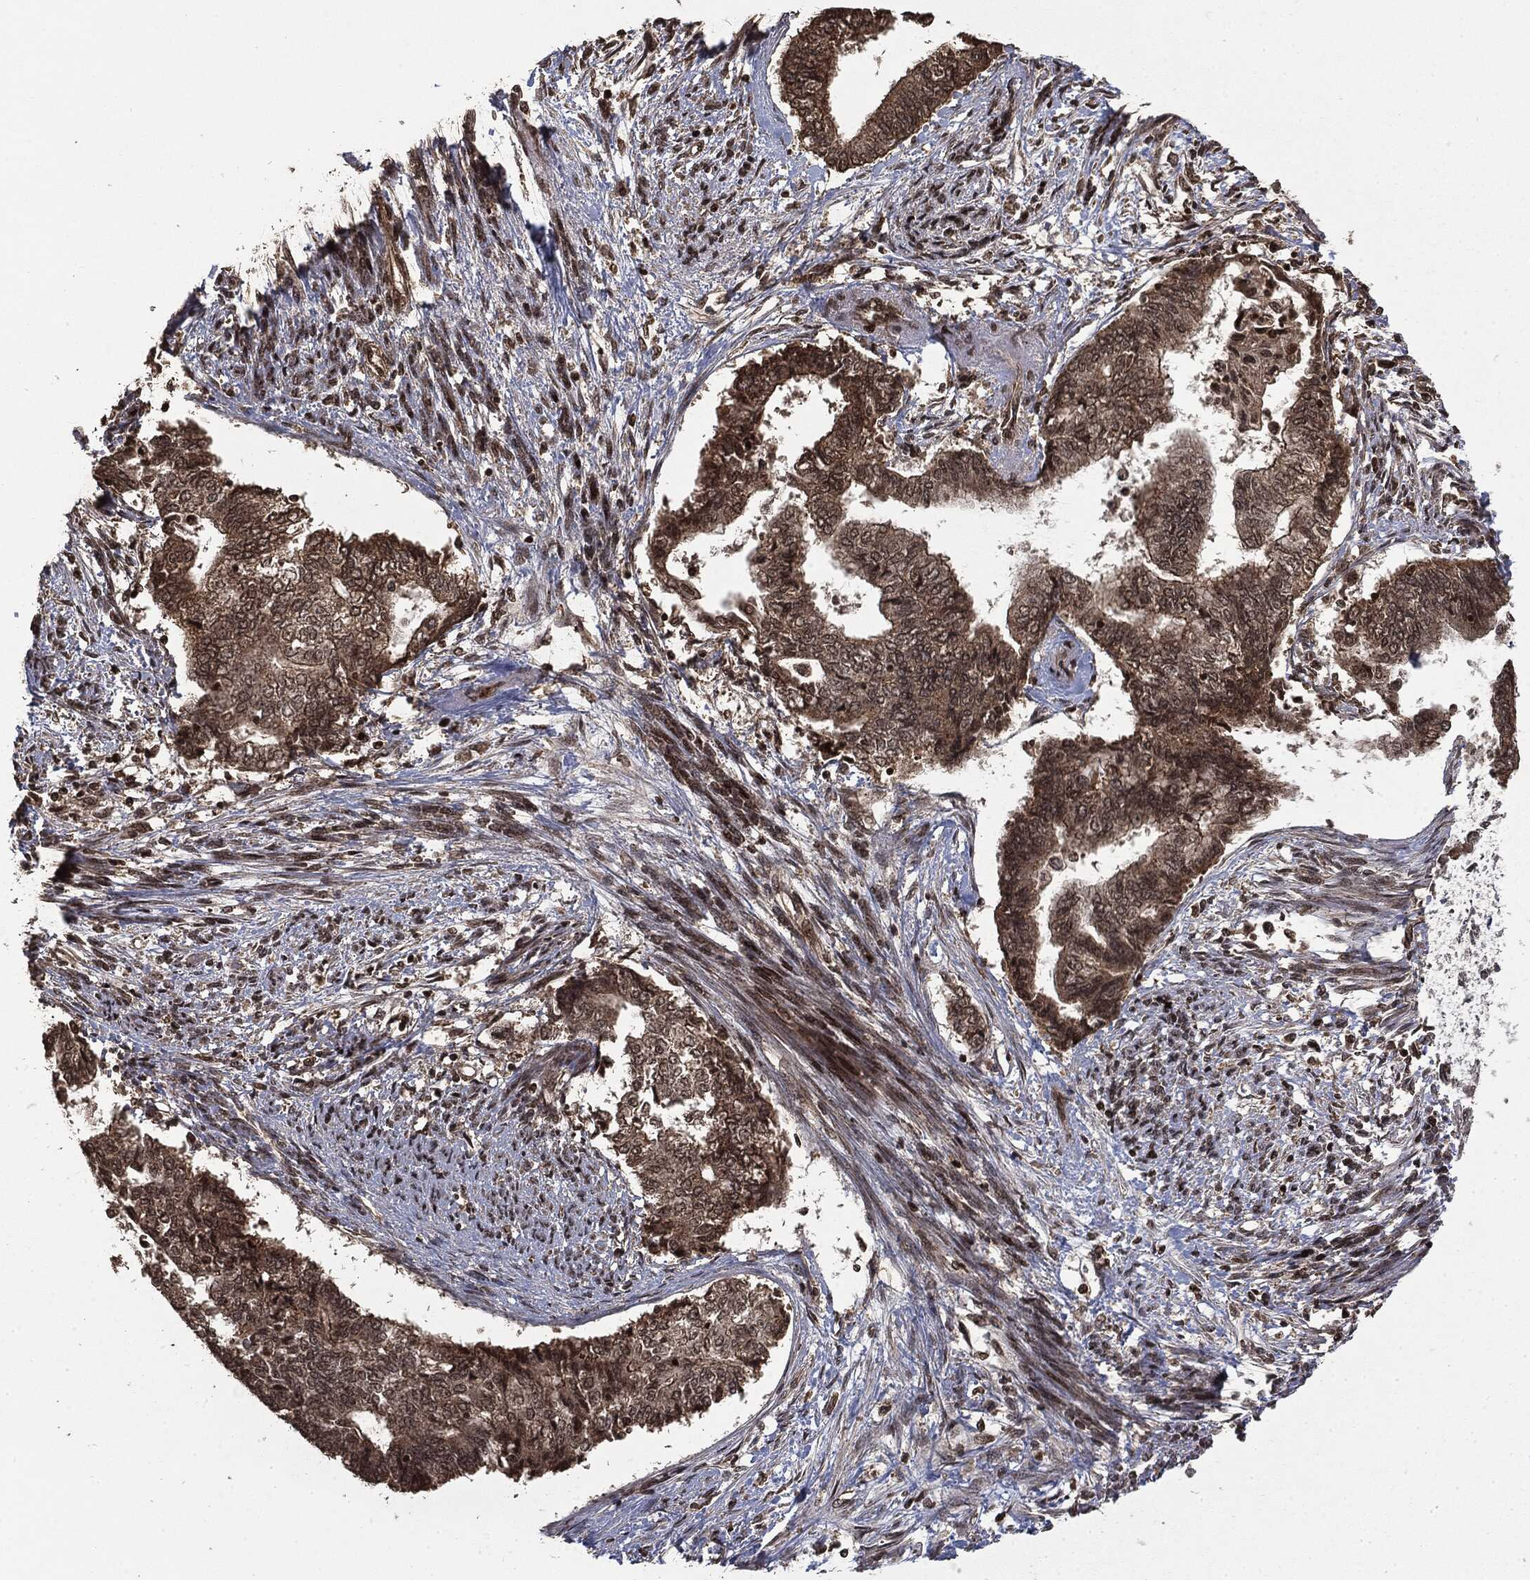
{"staining": {"intensity": "weak", "quantity": ">75%", "location": "cytoplasmic/membranous"}, "tissue": "endometrial cancer", "cell_type": "Tumor cells", "image_type": "cancer", "snomed": [{"axis": "morphology", "description": "Adenocarcinoma, NOS"}, {"axis": "topography", "description": "Endometrium"}], "caption": "Immunohistochemical staining of human endometrial cancer shows weak cytoplasmic/membranous protein staining in about >75% of tumor cells. (DAB = brown stain, brightfield microscopy at high magnification).", "gene": "CTDP1", "patient": {"sex": "female", "age": 65}}